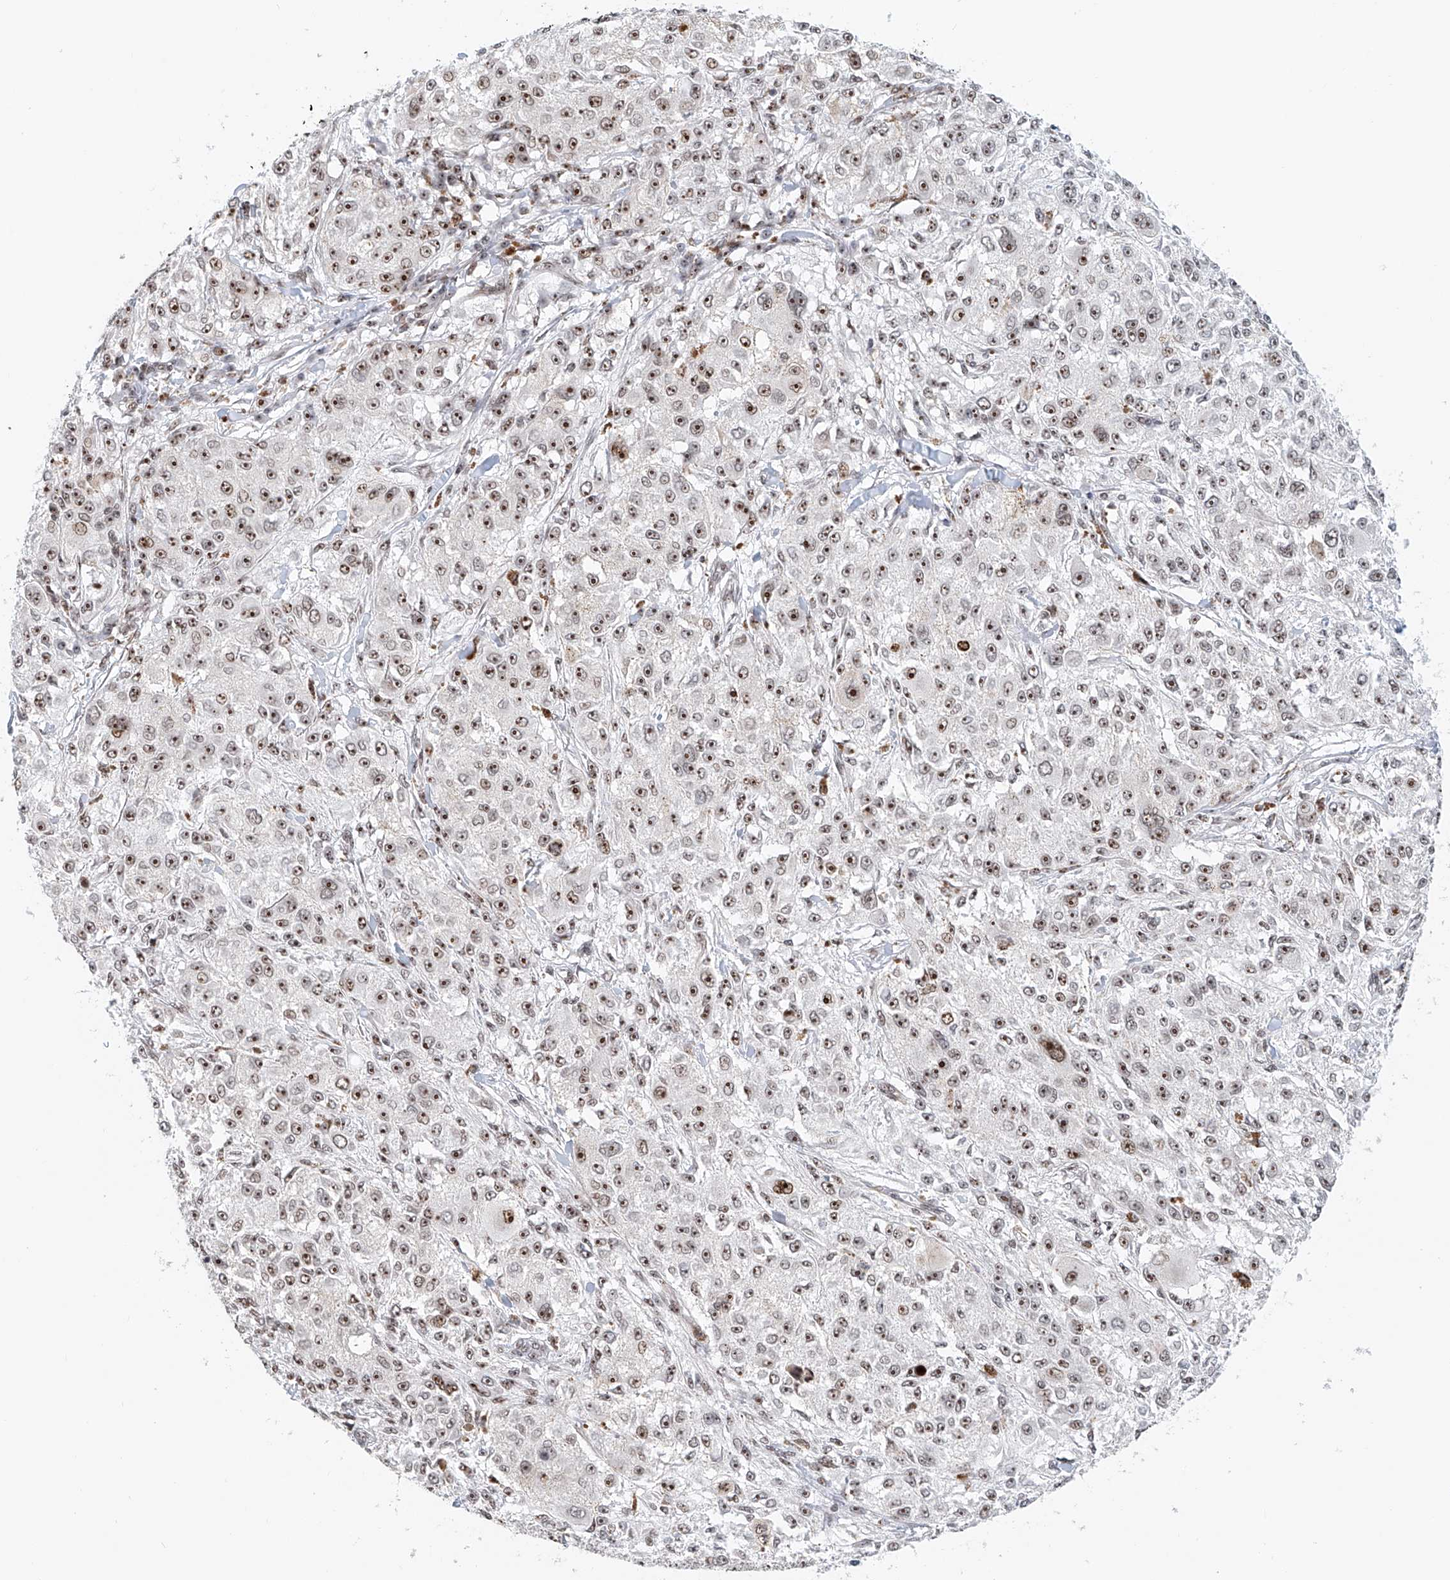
{"staining": {"intensity": "moderate", "quantity": ">75%", "location": "nuclear"}, "tissue": "melanoma", "cell_type": "Tumor cells", "image_type": "cancer", "snomed": [{"axis": "morphology", "description": "Necrosis, NOS"}, {"axis": "morphology", "description": "Malignant melanoma, NOS"}, {"axis": "topography", "description": "Skin"}], "caption": "A high-resolution image shows immunohistochemistry staining of malignant melanoma, which reveals moderate nuclear expression in about >75% of tumor cells. Nuclei are stained in blue.", "gene": "PRUNE2", "patient": {"sex": "female", "age": 87}}